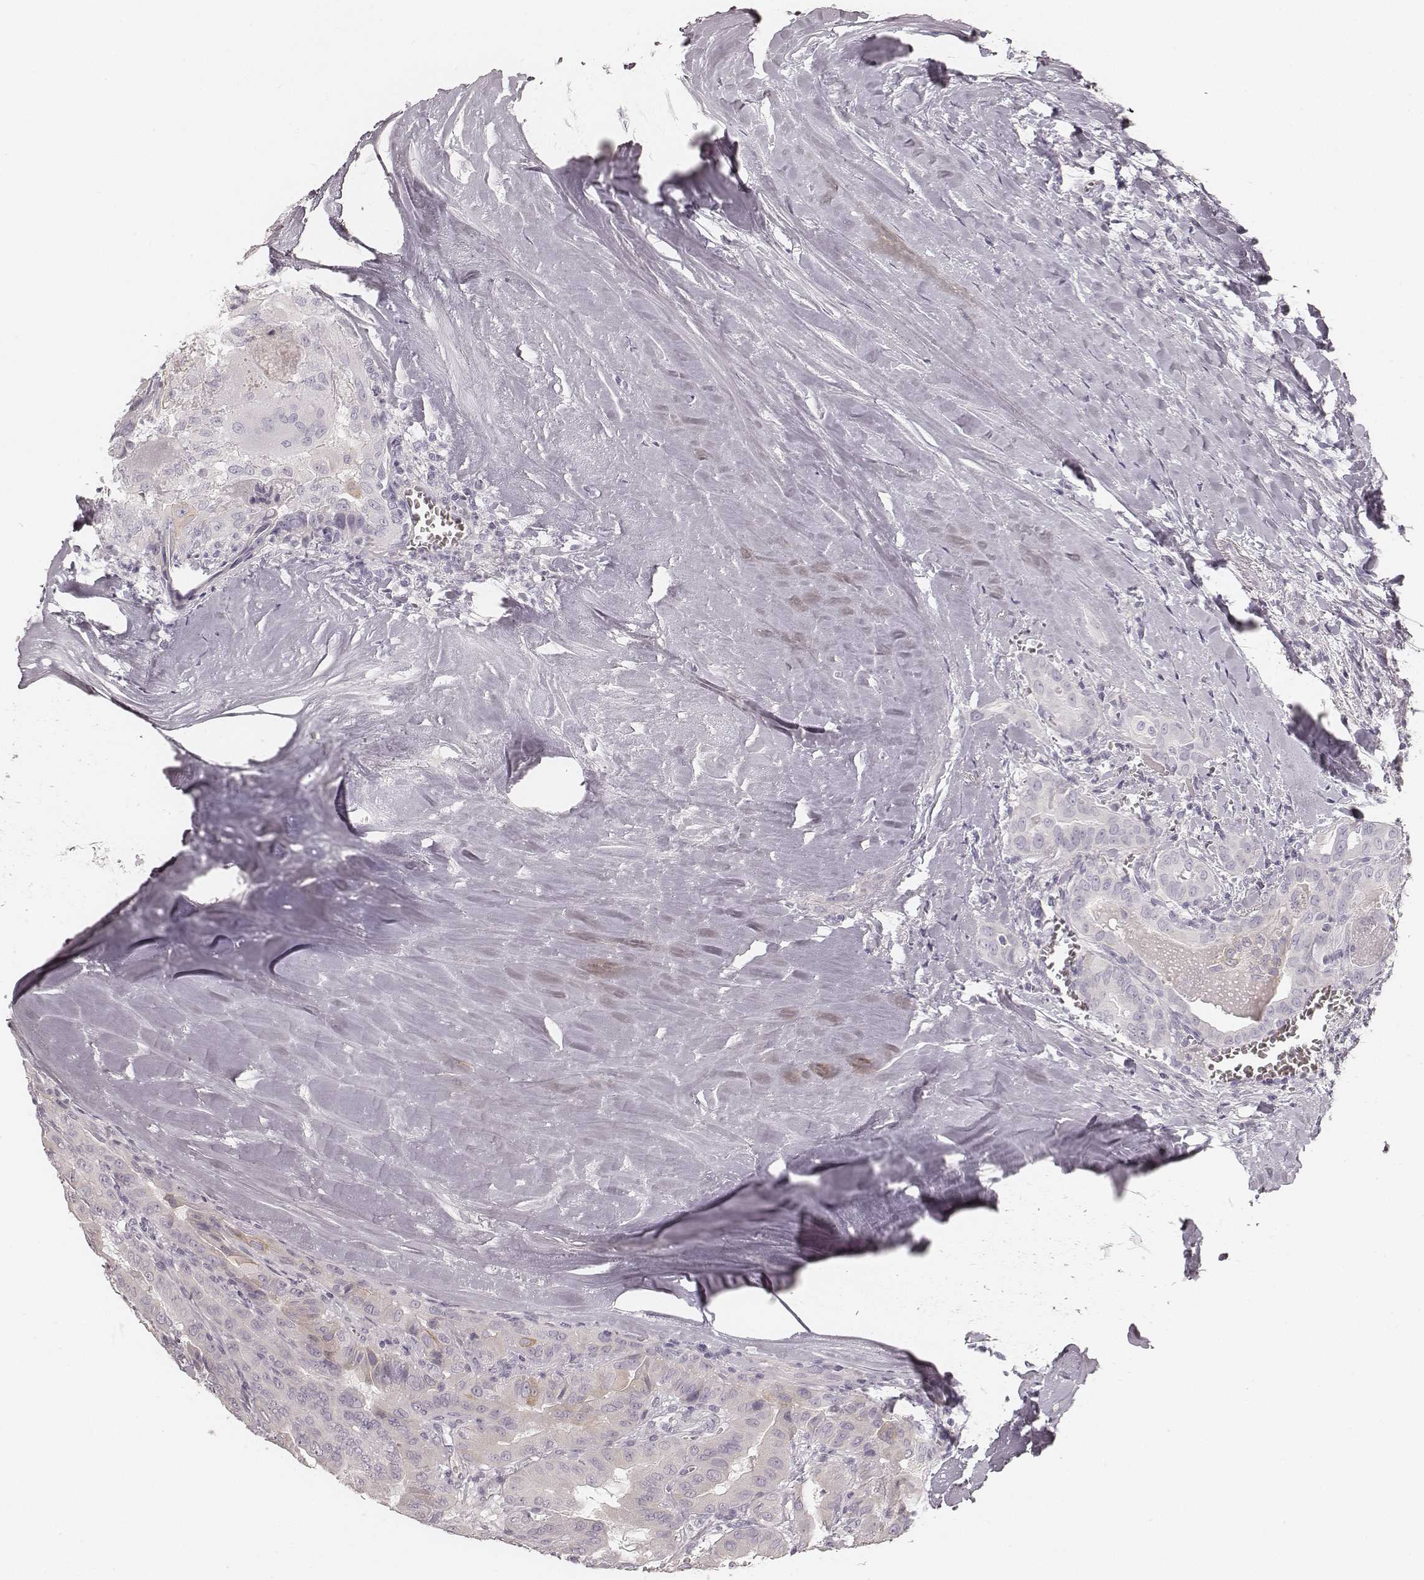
{"staining": {"intensity": "negative", "quantity": "none", "location": "none"}, "tissue": "thyroid cancer", "cell_type": "Tumor cells", "image_type": "cancer", "snomed": [{"axis": "morphology", "description": "Papillary adenocarcinoma, NOS"}, {"axis": "topography", "description": "Thyroid gland"}], "caption": "IHC histopathology image of papillary adenocarcinoma (thyroid) stained for a protein (brown), which reveals no positivity in tumor cells.", "gene": "KRT31", "patient": {"sex": "female", "age": 37}}